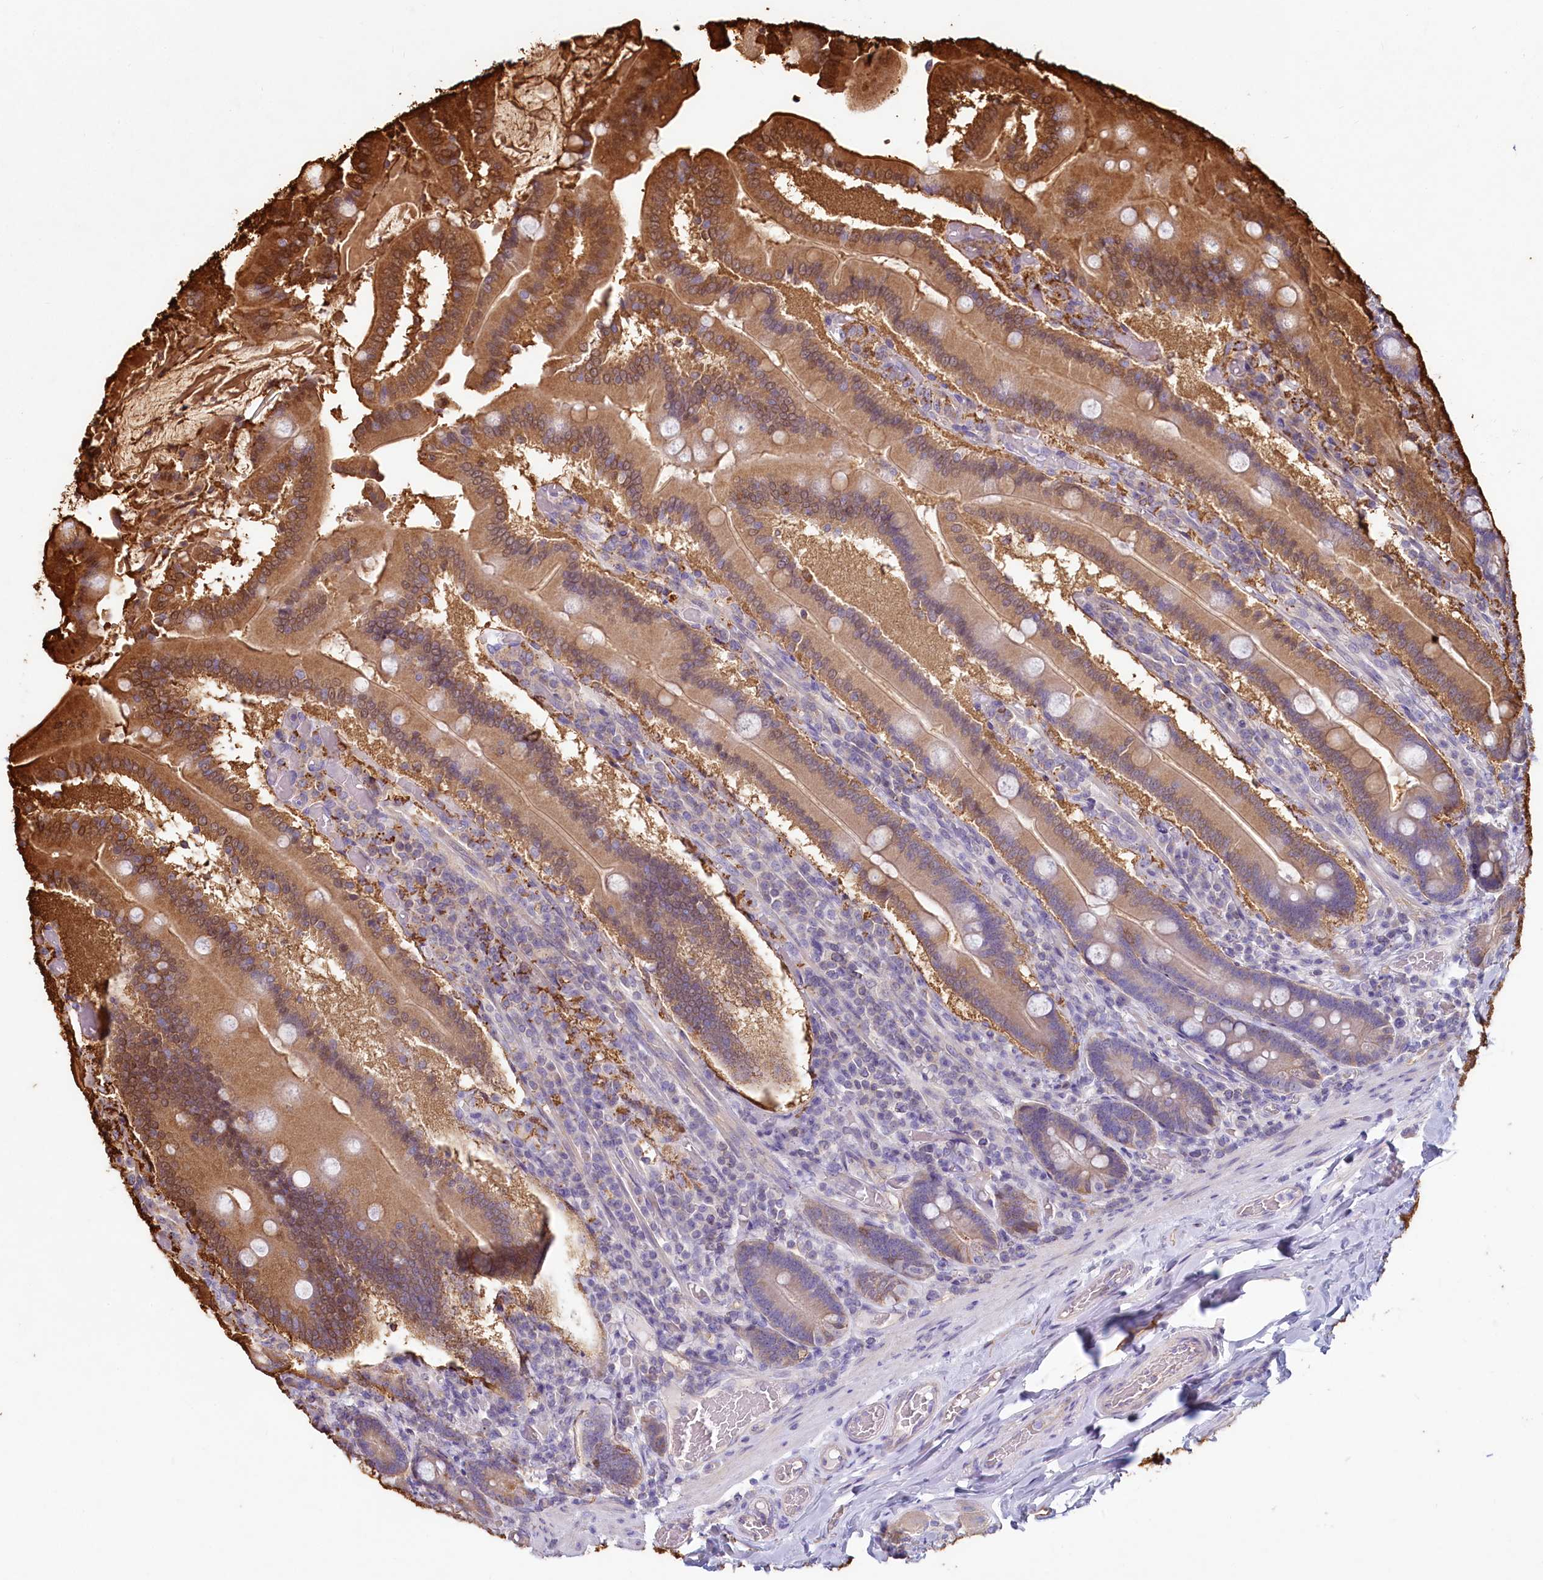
{"staining": {"intensity": "moderate", "quantity": ">75%", "location": "cytoplasmic/membranous"}, "tissue": "duodenum", "cell_type": "Glandular cells", "image_type": "normal", "snomed": [{"axis": "morphology", "description": "Normal tissue, NOS"}, {"axis": "topography", "description": "Duodenum"}], "caption": "Protein expression analysis of normal human duodenum reveals moderate cytoplasmic/membranous expression in about >75% of glandular cells.", "gene": "LMOD3", "patient": {"sex": "female", "age": 62}}